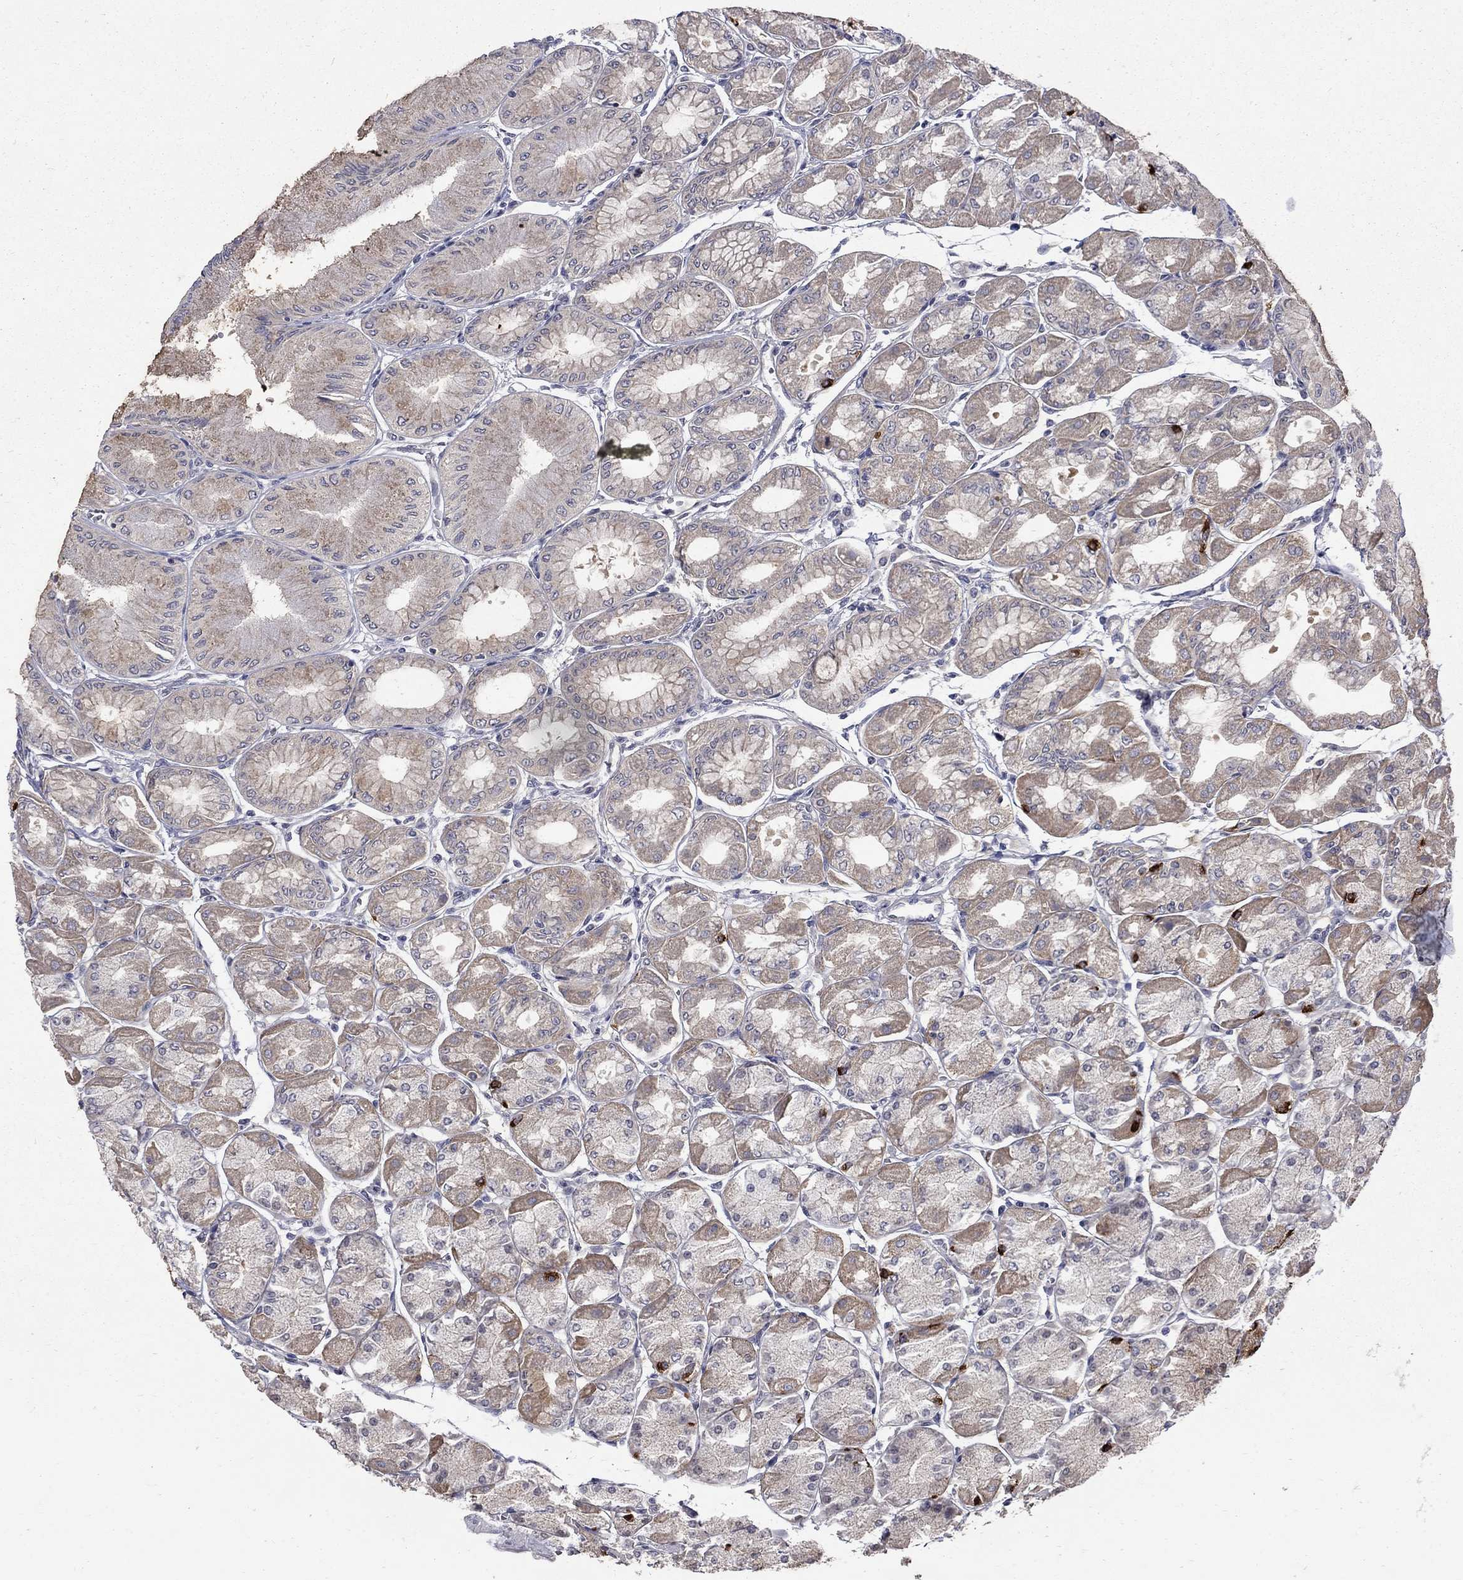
{"staining": {"intensity": "strong", "quantity": "<25%", "location": "cytoplasmic/membranous"}, "tissue": "stomach", "cell_type": "Glandular cells", "image_type": "normal", "snomed": [{"axis": "morphology", "description": "Normal tissue, NOS"}, {"axis": "topography", "description": "Stomach, upper"}], "caption": "IHC staining of benign stomach, which demonstrates medium levels of strong cytoplasmic/membranous staining in approximately <25% of glandular cells indicating strong cytoplasmic/membranous protein positivity. The staining was performed using DAB (3,3'-diaminobenzidine) (brown) for protein detection and nuclei were counterstained in hematoxylin (blue).", "gene": "SH2B1", "patient": {"sex": "male", "age": 60}}